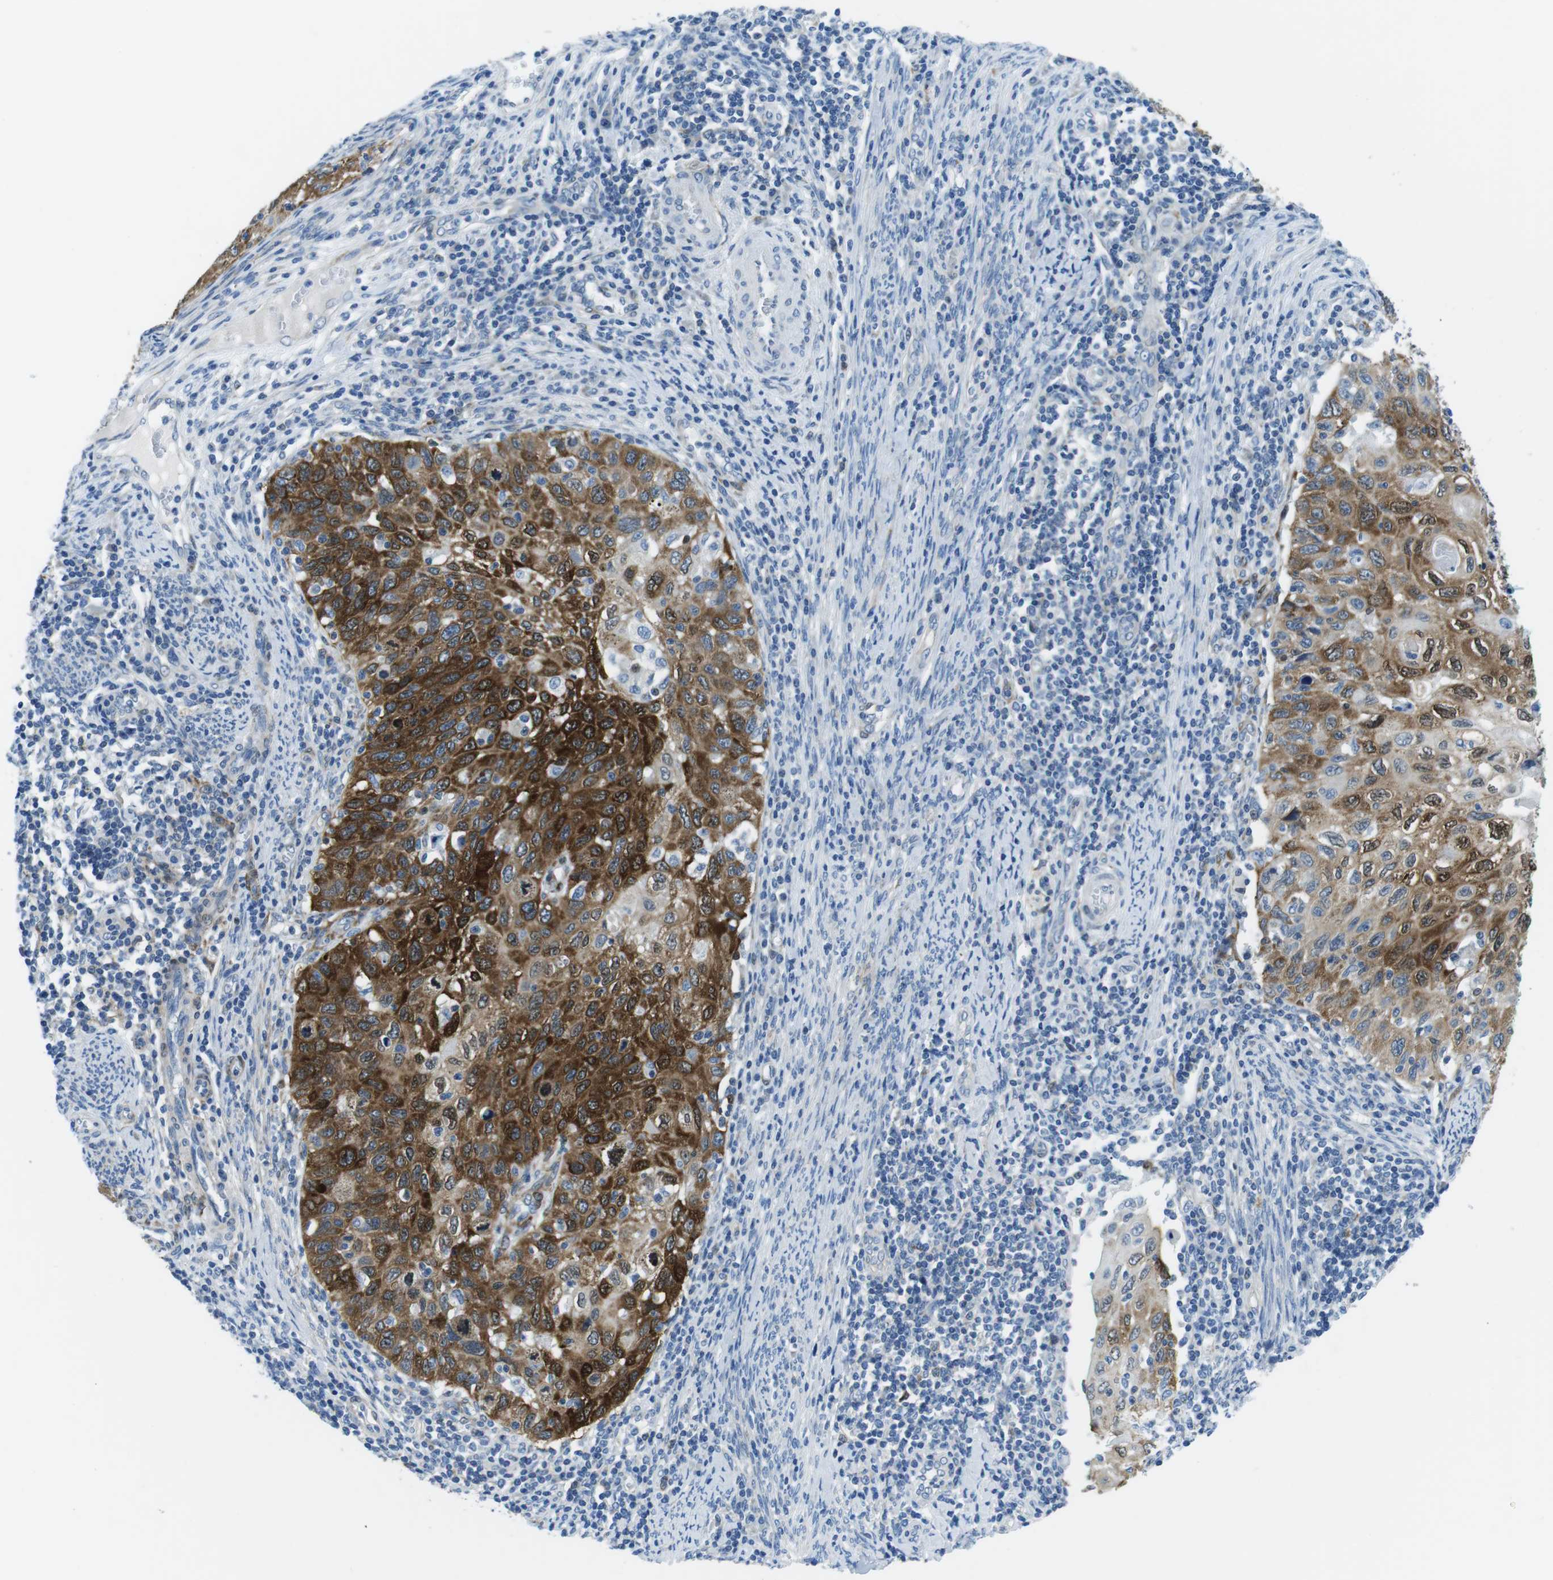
{"staining": {"intensity": "strong", "quantity": ">75%", "location": "cytoplasmic/membranous,nuclear"}, "tissue": "cervical cancer", "cell_type": "Tumor cells", "image_type": "cancer", "snomed": [{"axis": "morphology", "description": "Squamous cell carcinoma, NOS"}, {"axis": "topography", "description": "Cervix"}], "caption": "DAB immunohistochemical staining of human cervical cancer exhibits strong cytoplasmic/membranous and nuclear protein positivity in about >75% of tumor cells. The staining is performed using DAB brown chromogen to label protein expression. The nuclei are counter-stained blue using hematoxylin.", "gene": "PHLDA1", "patient": {"sex": "female", "age": 70}}